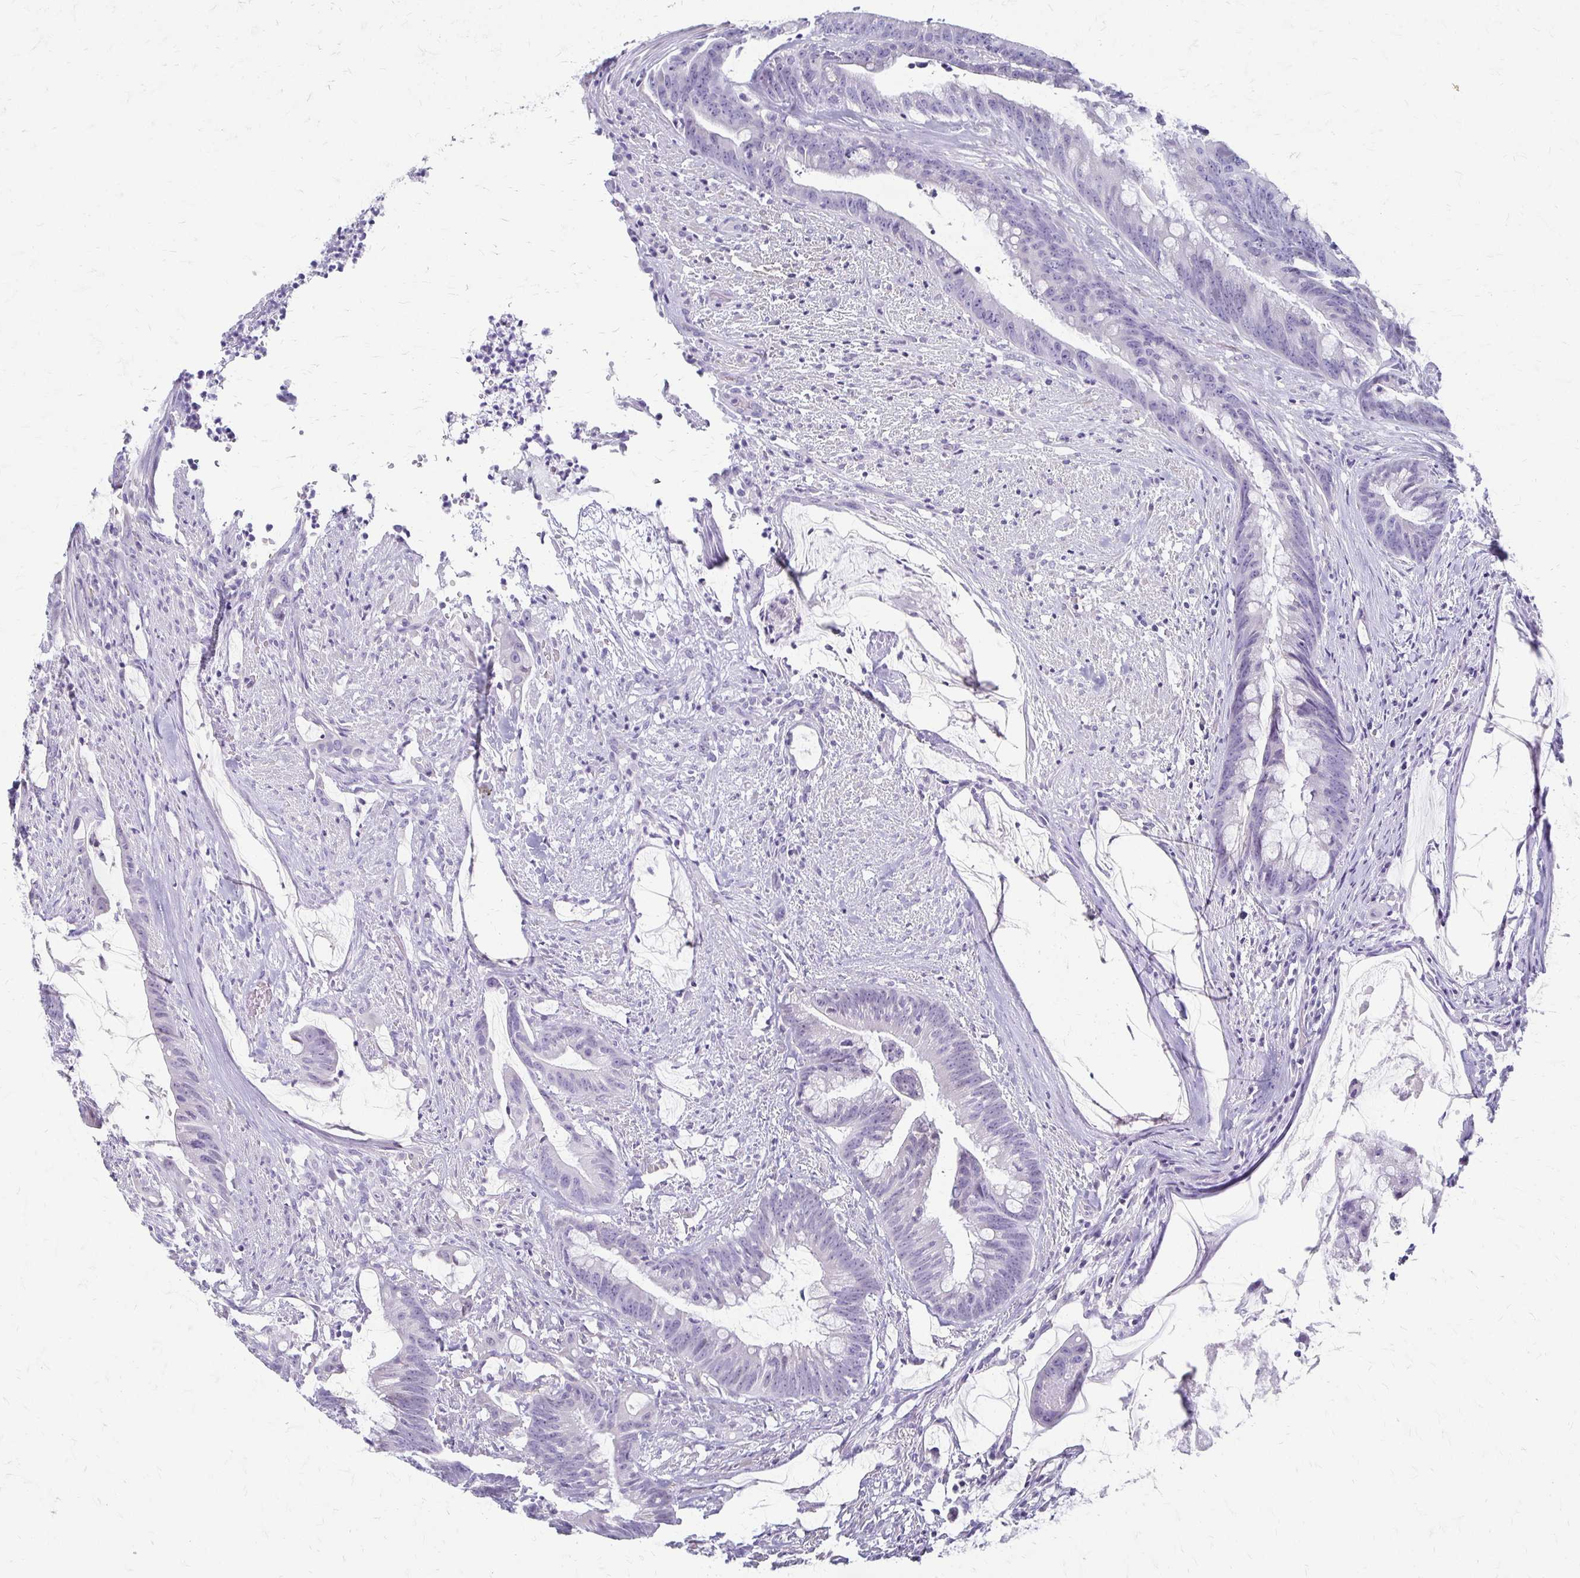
{"staining": {"intensity": "negative", "quantity": "none", "location": "none"}, "tissue": "colorectal cancer", "cell_type": "Tumor cells", "image_type": "cancer", "snomed": [{"axis": "morphology", "description": "Adenocarcinoma, NOS"}, {"axis": "topography", "description": "Colon"}], "caption": "An image of colorectal adenocarcinoma stained for a protein displays no brown staining in tumor cells.", "gene": "IVL", "patient": {"sex": "male", "age": 62}}